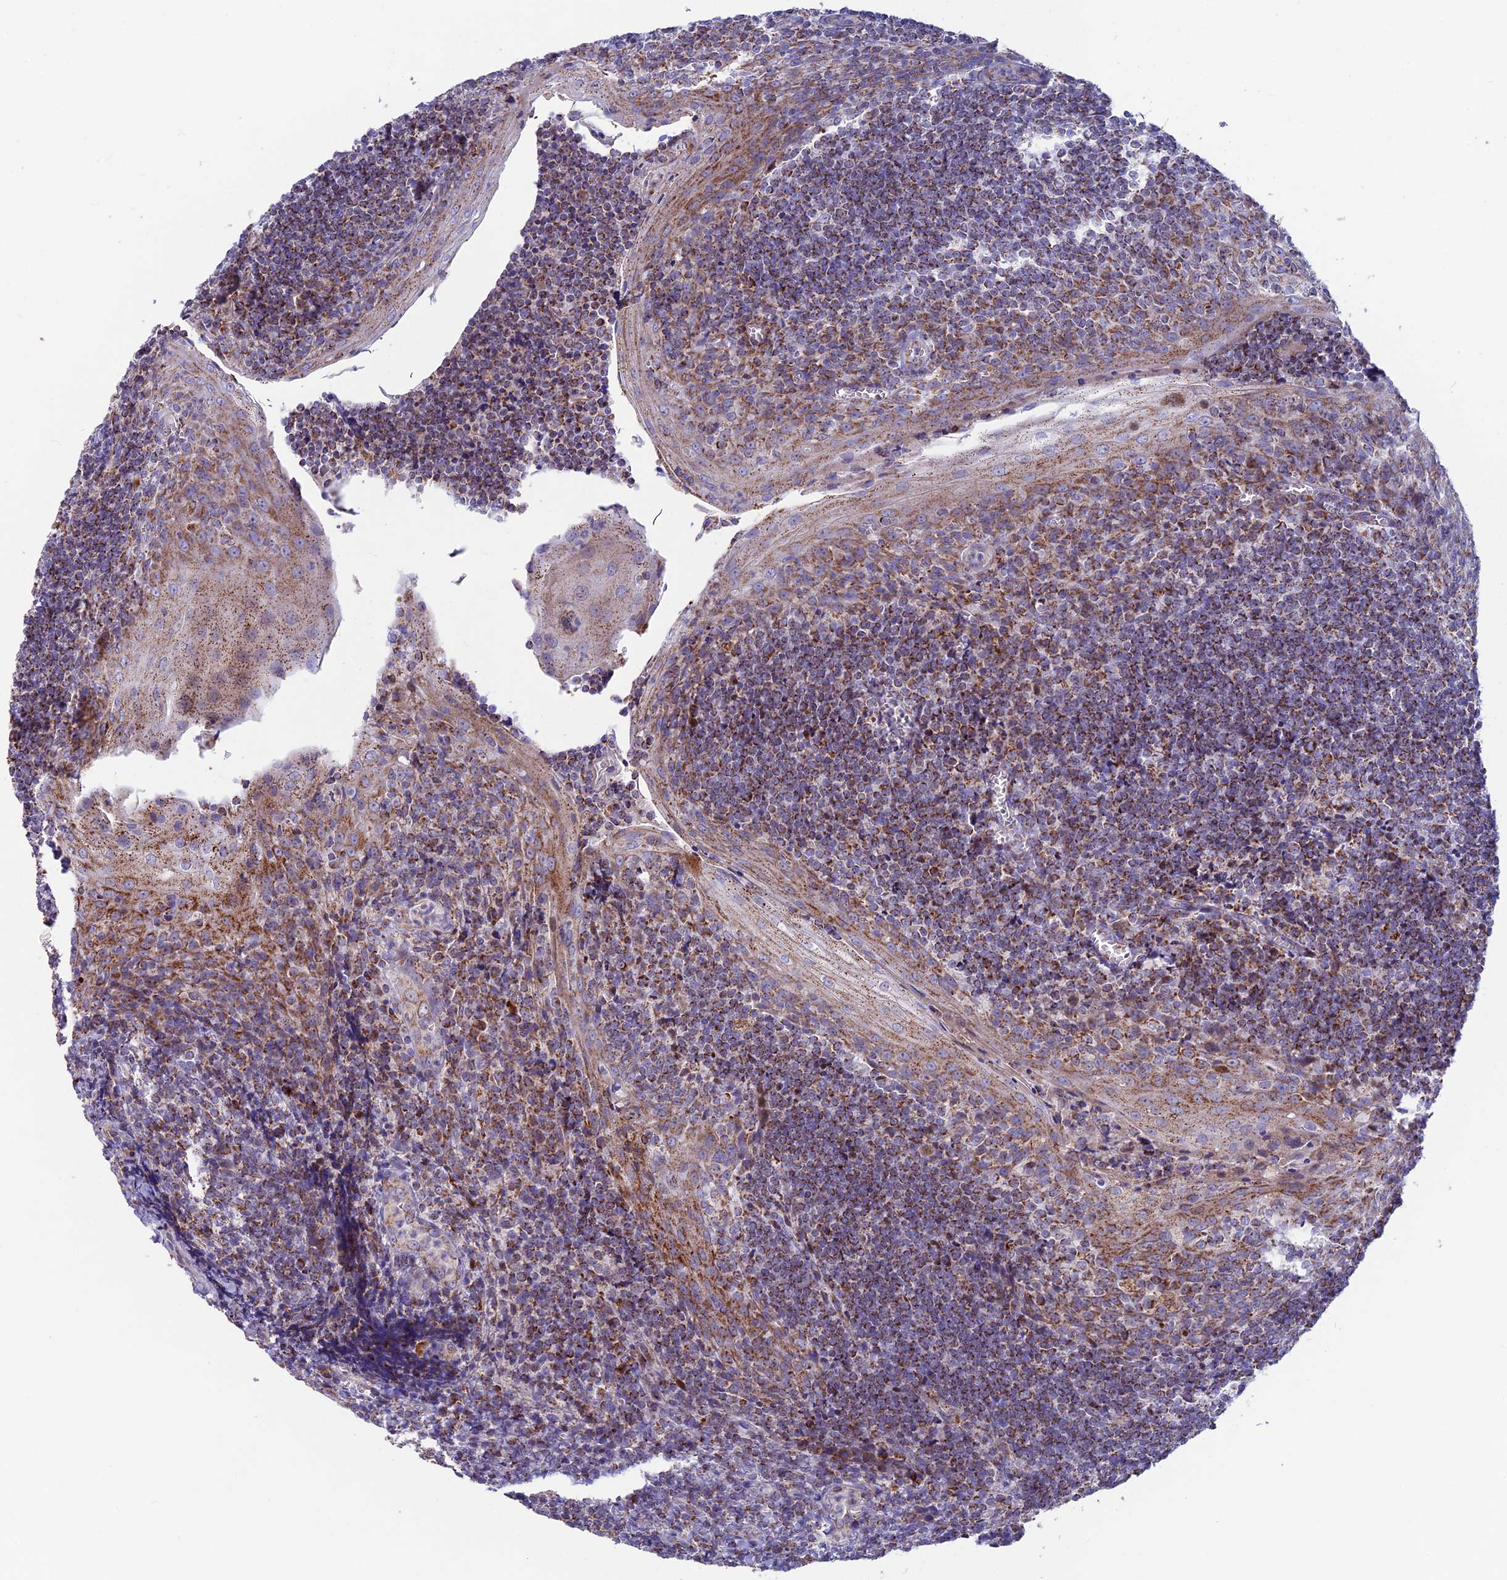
{"staining": {"intensity": "strong", "quantity": "25%-75%", "location": "cytoplasmic/membranous"}, "tissue": "tonsil", "cell_type": "Germinal center cells", "image_type": "normal", "snomed": [{"axis": "morphology", "description": "Normal tissue, NOS"}, {"axis": "topography", "description": "Tonsil"}], "caption": "Approximately 25%-75% of germinal center cells in benign tonsil show strong cytoplasmic/membranous protein staining as visualized by brown immunohistochemical staining.", "gene": "CS", "patient": {"sex": "male", "age": 27}}